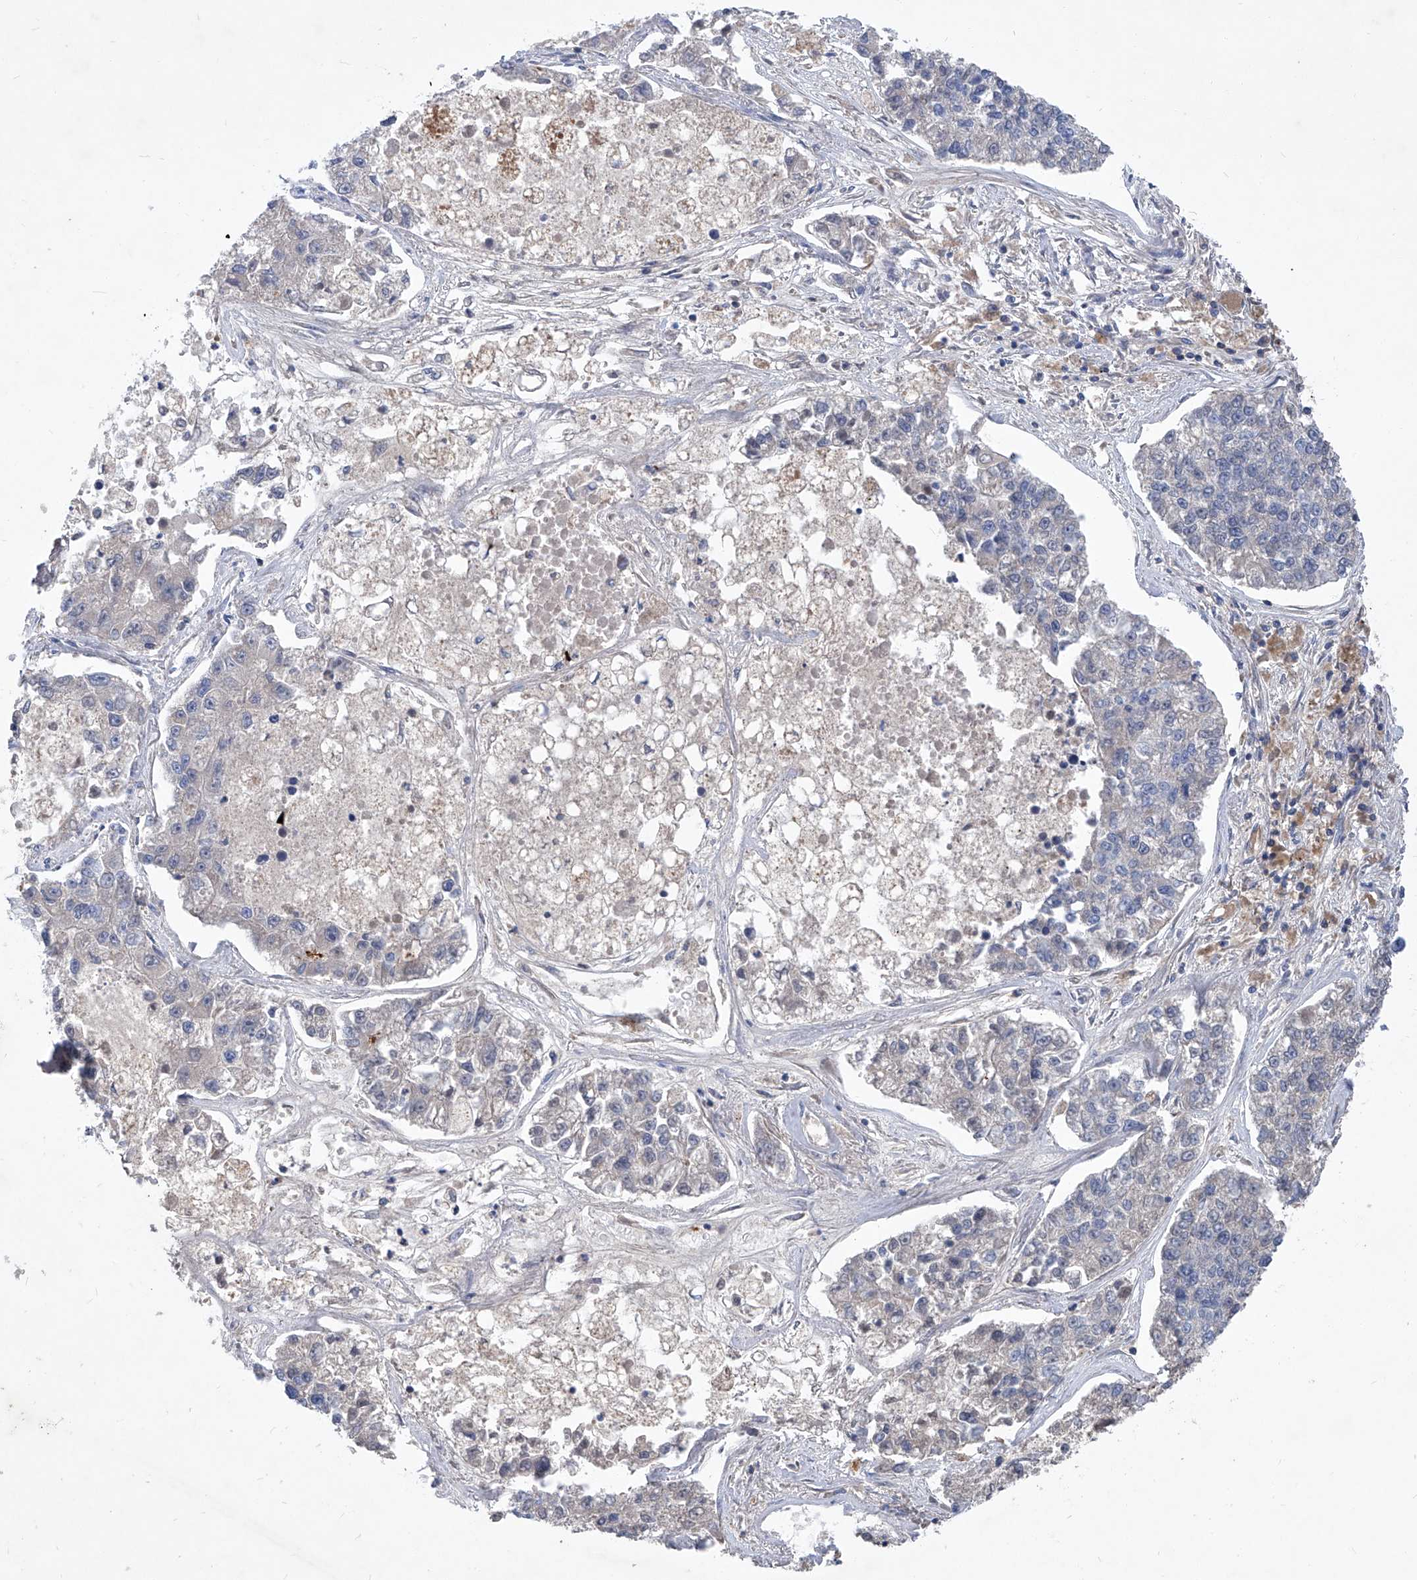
{"staining": {"intensity": "negative", "quantity": "none", "location": "none"}, "tissue": "lung cancer", "cell_type": "Tumor cells", "image_type": "cancer", "snomed": [{"axis": "morphology", "description": "Adenocarcinoma, NOS"}, {"axis": "topography", "description": "Lung"}], "caption": "Tumor cells show no significant expression in lung adenocarcinoma.", "gene": "EPHA8", "patient": {"sex": "male", "age": 49}}